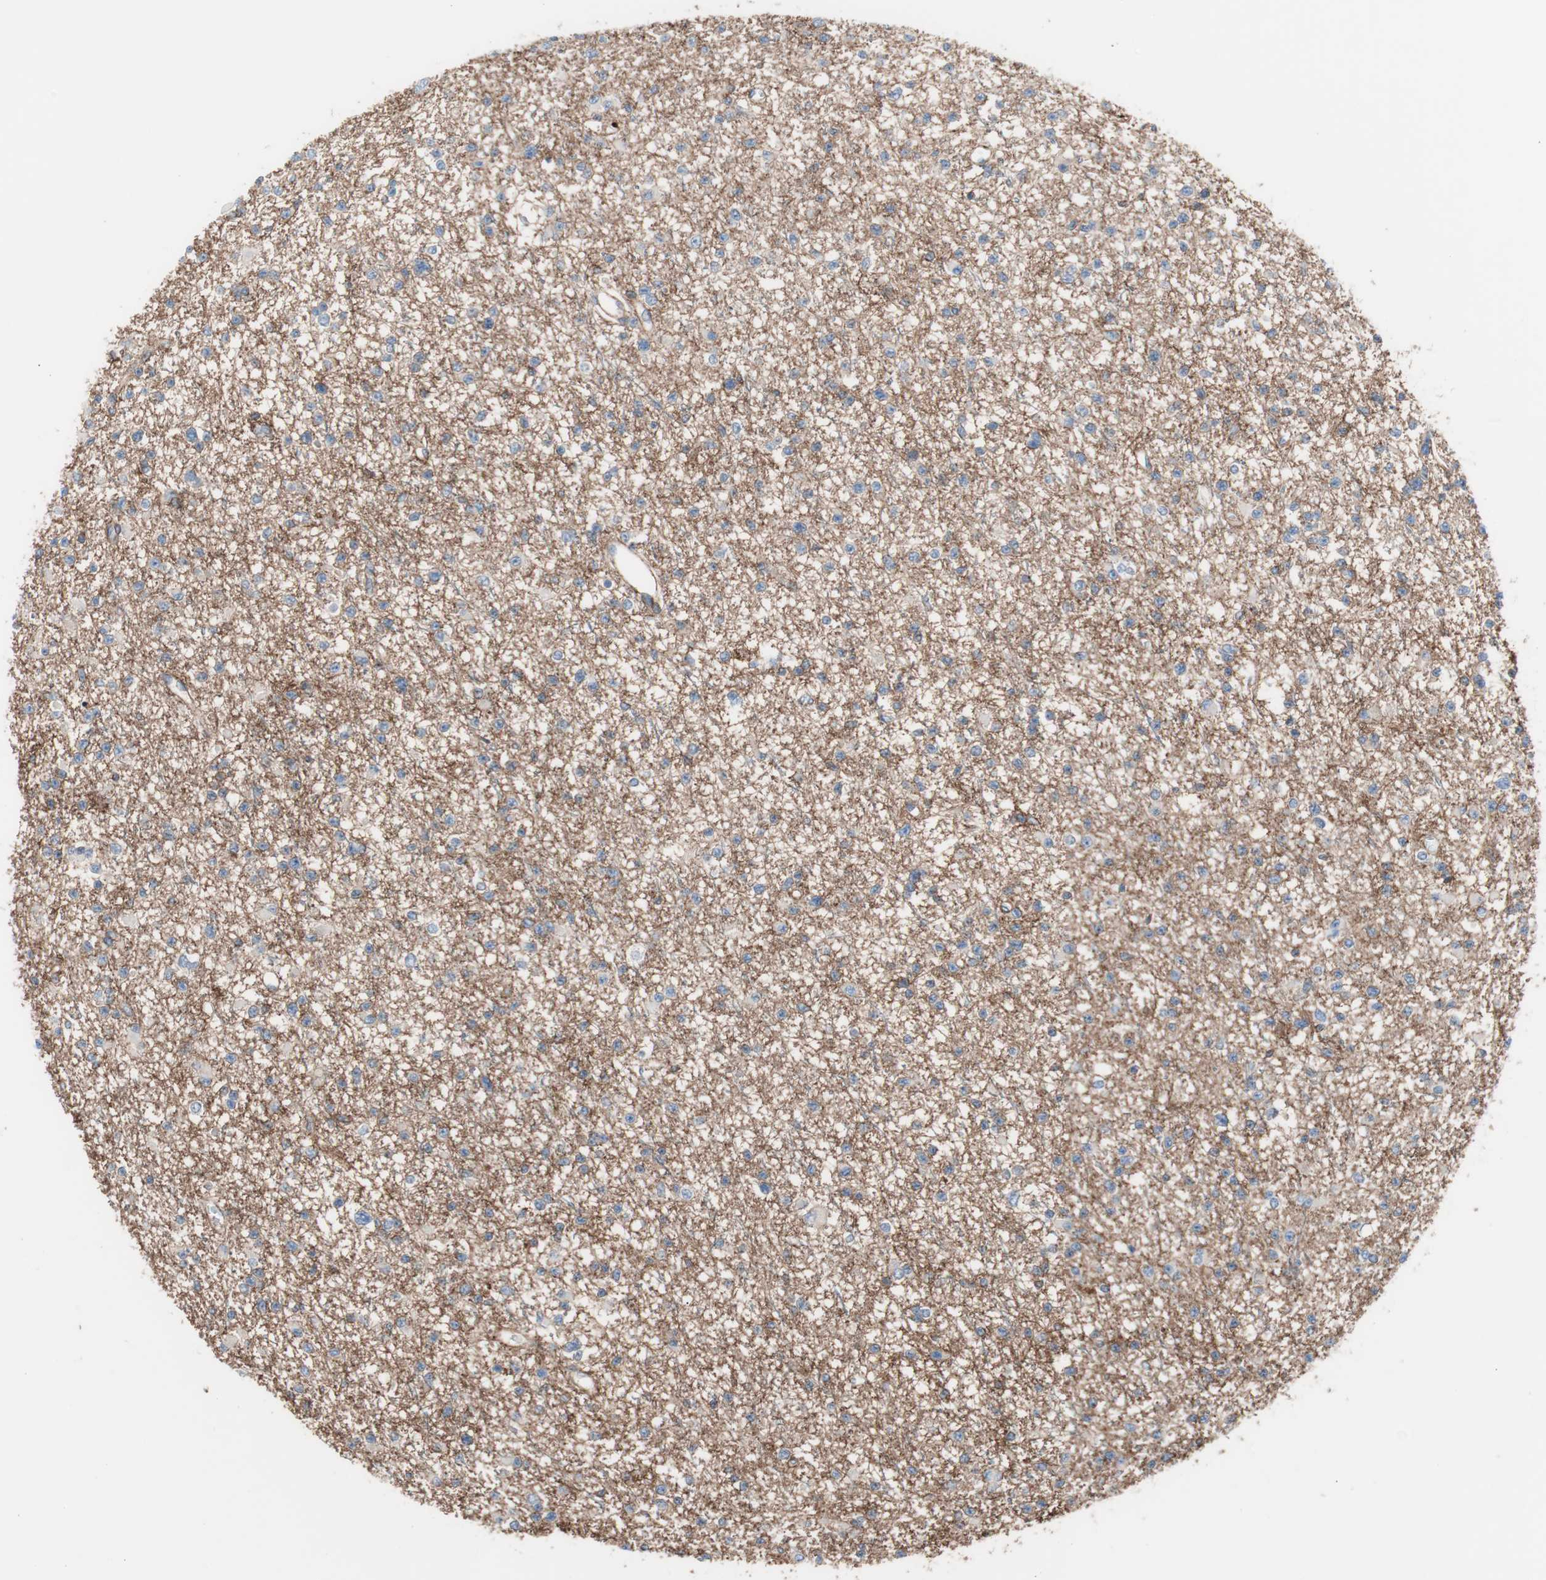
{"staining": {"intensity": "negative", "quantity": "none", "location": "none"}, "tissue": "glioma", "cell_type": "Tumor cells", "image_type": "cancer", "snomed": [{"axis": "morphology", "description": "Glioma, malignant, Low grade"}, {"axis": "topography", "description": "Brain"}], "caption": "Malignant low-grade glioma stained for a protein using immunohistochemistry (IHC) reveals no expression tumor cells.", "gene": "CD81", "patient": {"sex": "female", "age": 22}}